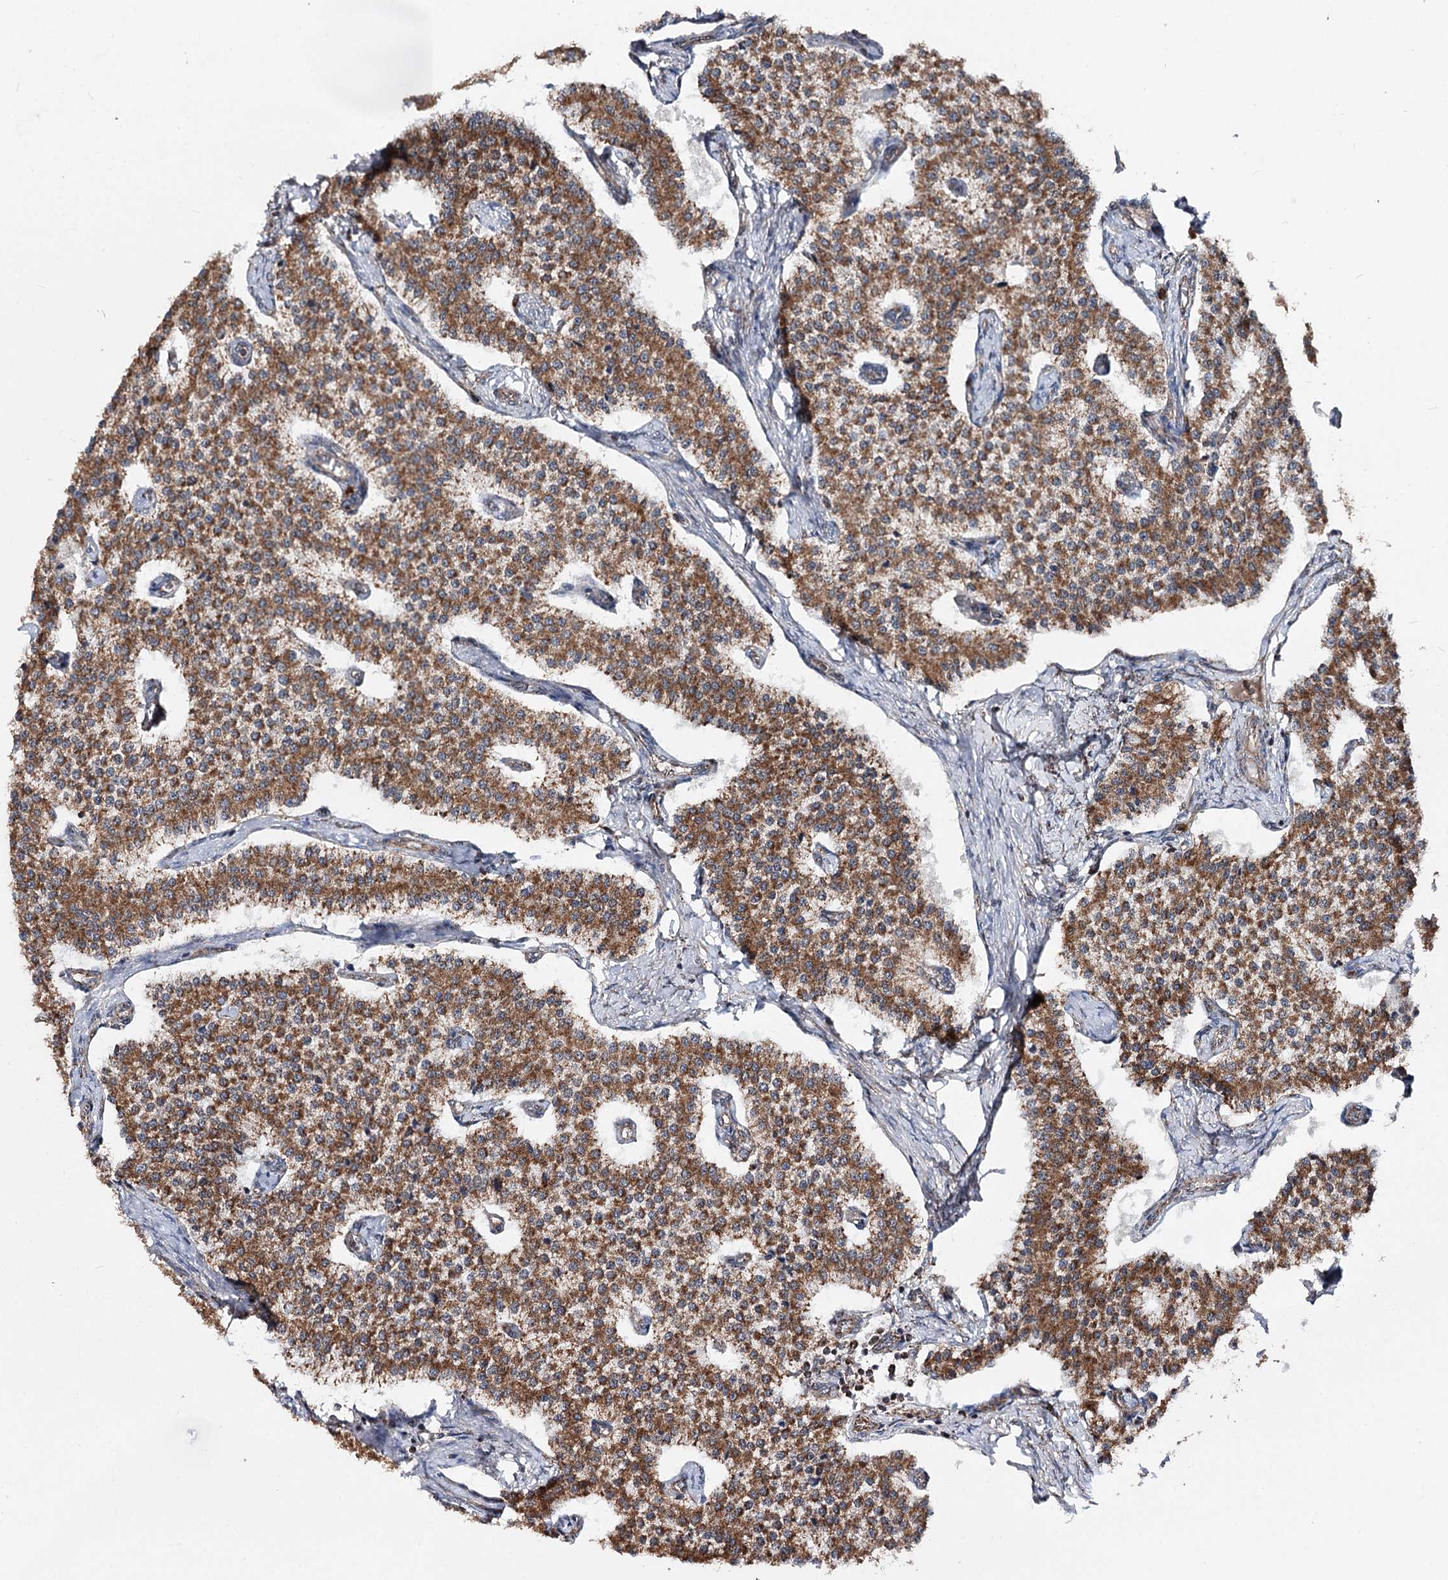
{"staining": {"intensity": "moderate", "quantity": ">75%", "location": "cytoplasmic/membranous"}, "tissue": "carcinoid", "cell_type": "Tumor cells", "image_type": "cancer", "snomed": [{"axis": "morphology", "description": "Carcinoid, malignant, NOS"}, {"axis": "topography", "description": "Colon"}], "caption": "Protein expression analysis of carcinoid displays moderate cytoplasmic/membranous positivity in approximately >75% of tumor cells. The staining was performed using DAB (3,3'-diaminobenzidine), with brown indicating positive protein expression. Nuclei are stained blue with hematoxylin.", "gene": "FGFR1OP2", "patient": {"sex": "female", "age": 52}}